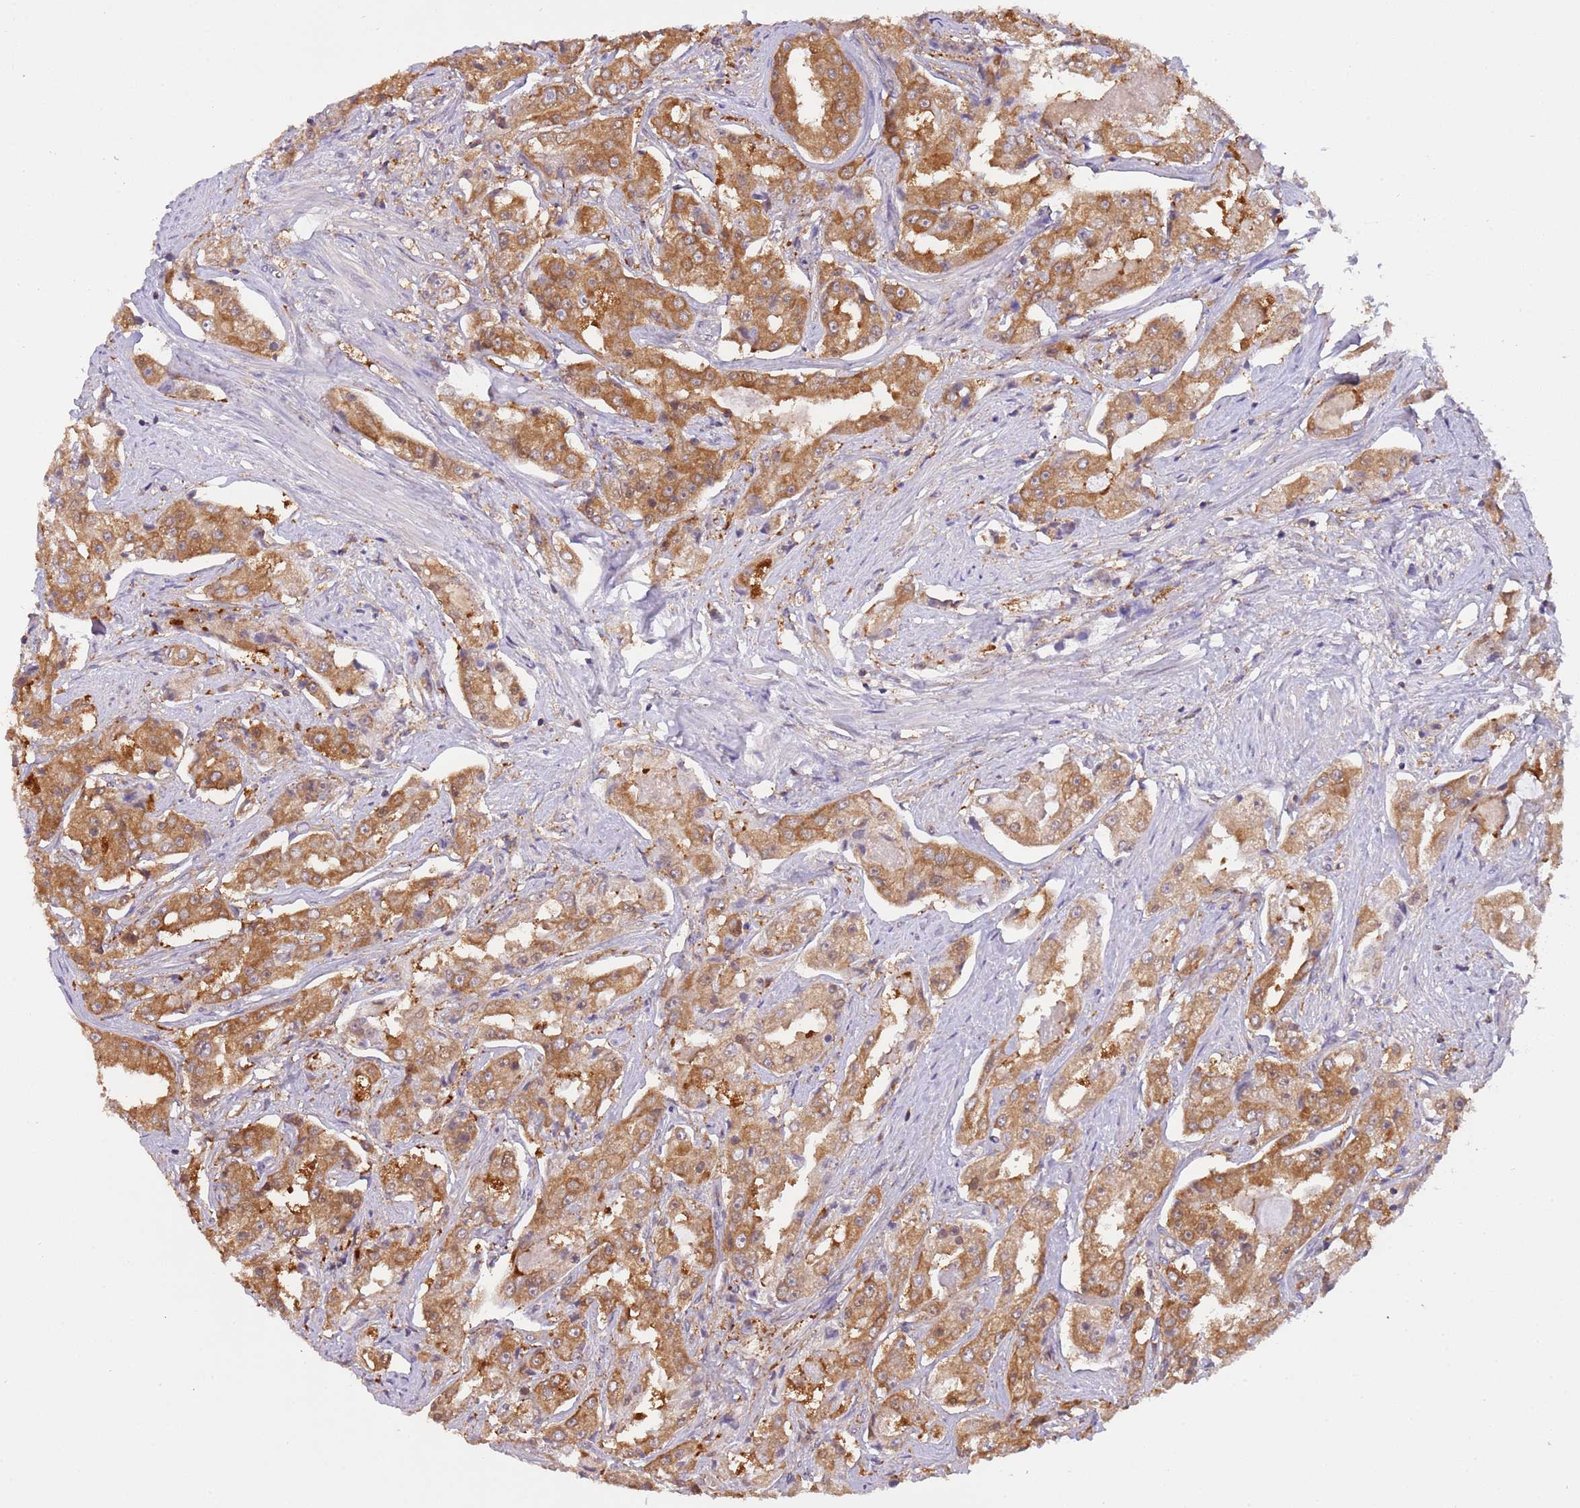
{"staining": {"intensity": "moderate", "quantity": ">75%", "location": "cytoplasmic/membranous"}, "tissue": "prostate cancer", "cell_type": "Tumor cells", "image_type": "cancer", "snomed": [{"axis": "morphology", "description": "Adenocarcinoma, High grade"}, {"axis": "topography", "description": "Prostate"}], "caption": "Tumor cells reveal moderate cytoplasmic/membranous staining in approximately >75% of cells in adenocarcinoma (high-grade) (prostate). (Stains: DAB (3,3'-diaminobenzidine) in brown, nuclei in blue, Microscopy: brightfield microscopy at high magnification).", "gene": "STIP1", "patient": {"sex": "male", "age": 73}}